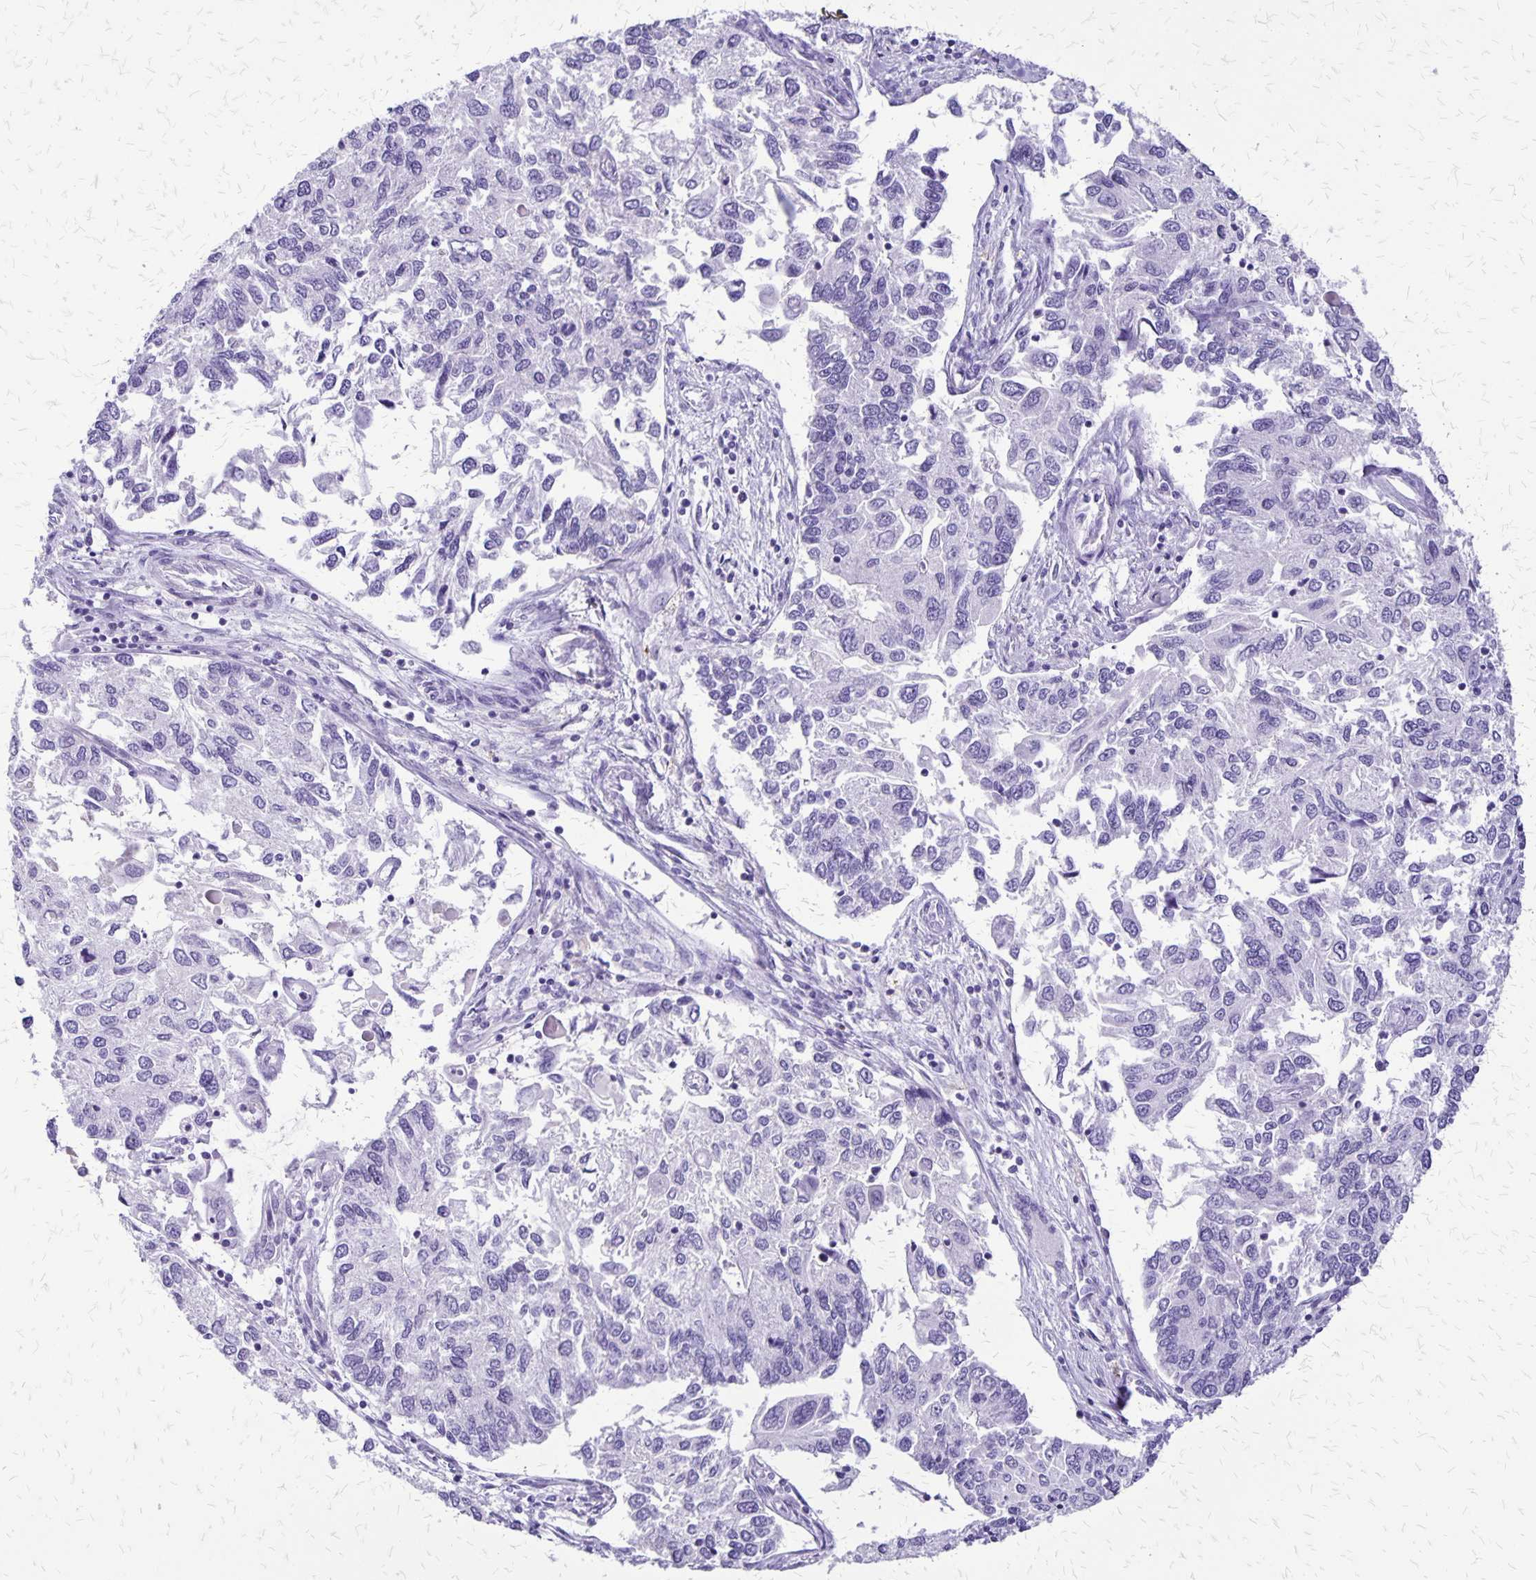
{"staining": {"intensity": "negative", "quantity": "none", "location": "none"}, "tissue": "endometrial cancer", "cell_type": "Tumor cells", "image_type": "cancer", "snomed": [{"axis": "morphology", "description": "Carcinoma, NOS"}, {"axis": "topography", "description": "Uterus"}], "caption": "IHC of endometrial carcinoma exhibits no staining in tumor cells.", "gene": "SLC13A2", "patient": {"sex": "female", "age": 76}}